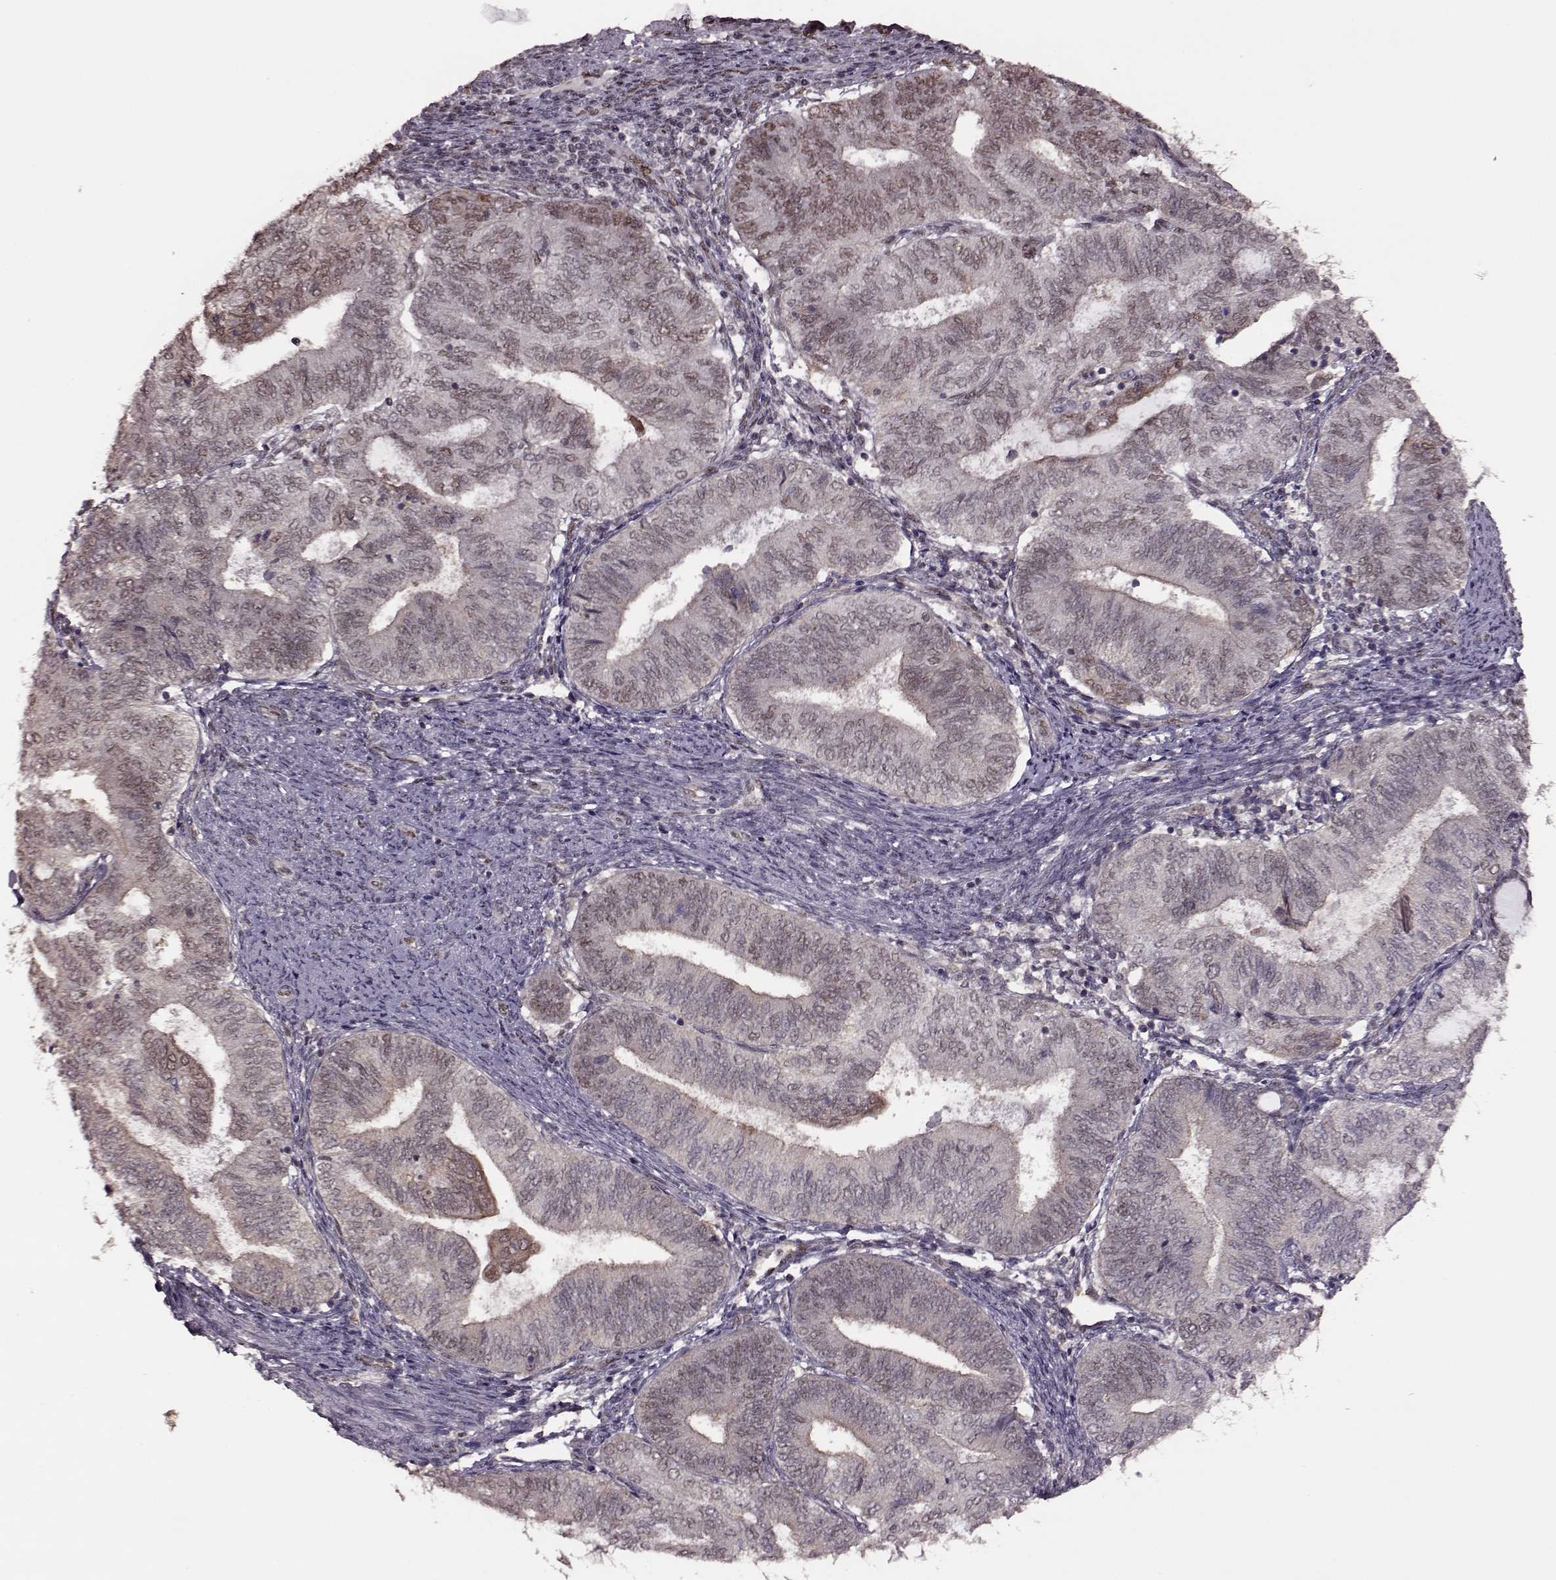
{"staining": {"intensity": "weak", "quantity": "<25%", "location": "nuclear"}, "tissue": "endometrial cancer", "cell_type": "Tumor cells", "image_type": "cancer", "snomed": [{"axis": "morphology", "description": "Adenocarcinoma, NOS"}, {"axis": "topography", "description": "Endometrium"}], "caption": "Photomicrograph shows no protein staining in tumor cells of endometrial cancer (adenocarcinoma) tissue.", "gene": "FTO", "patient": {"sex": "female", "age": 65}}